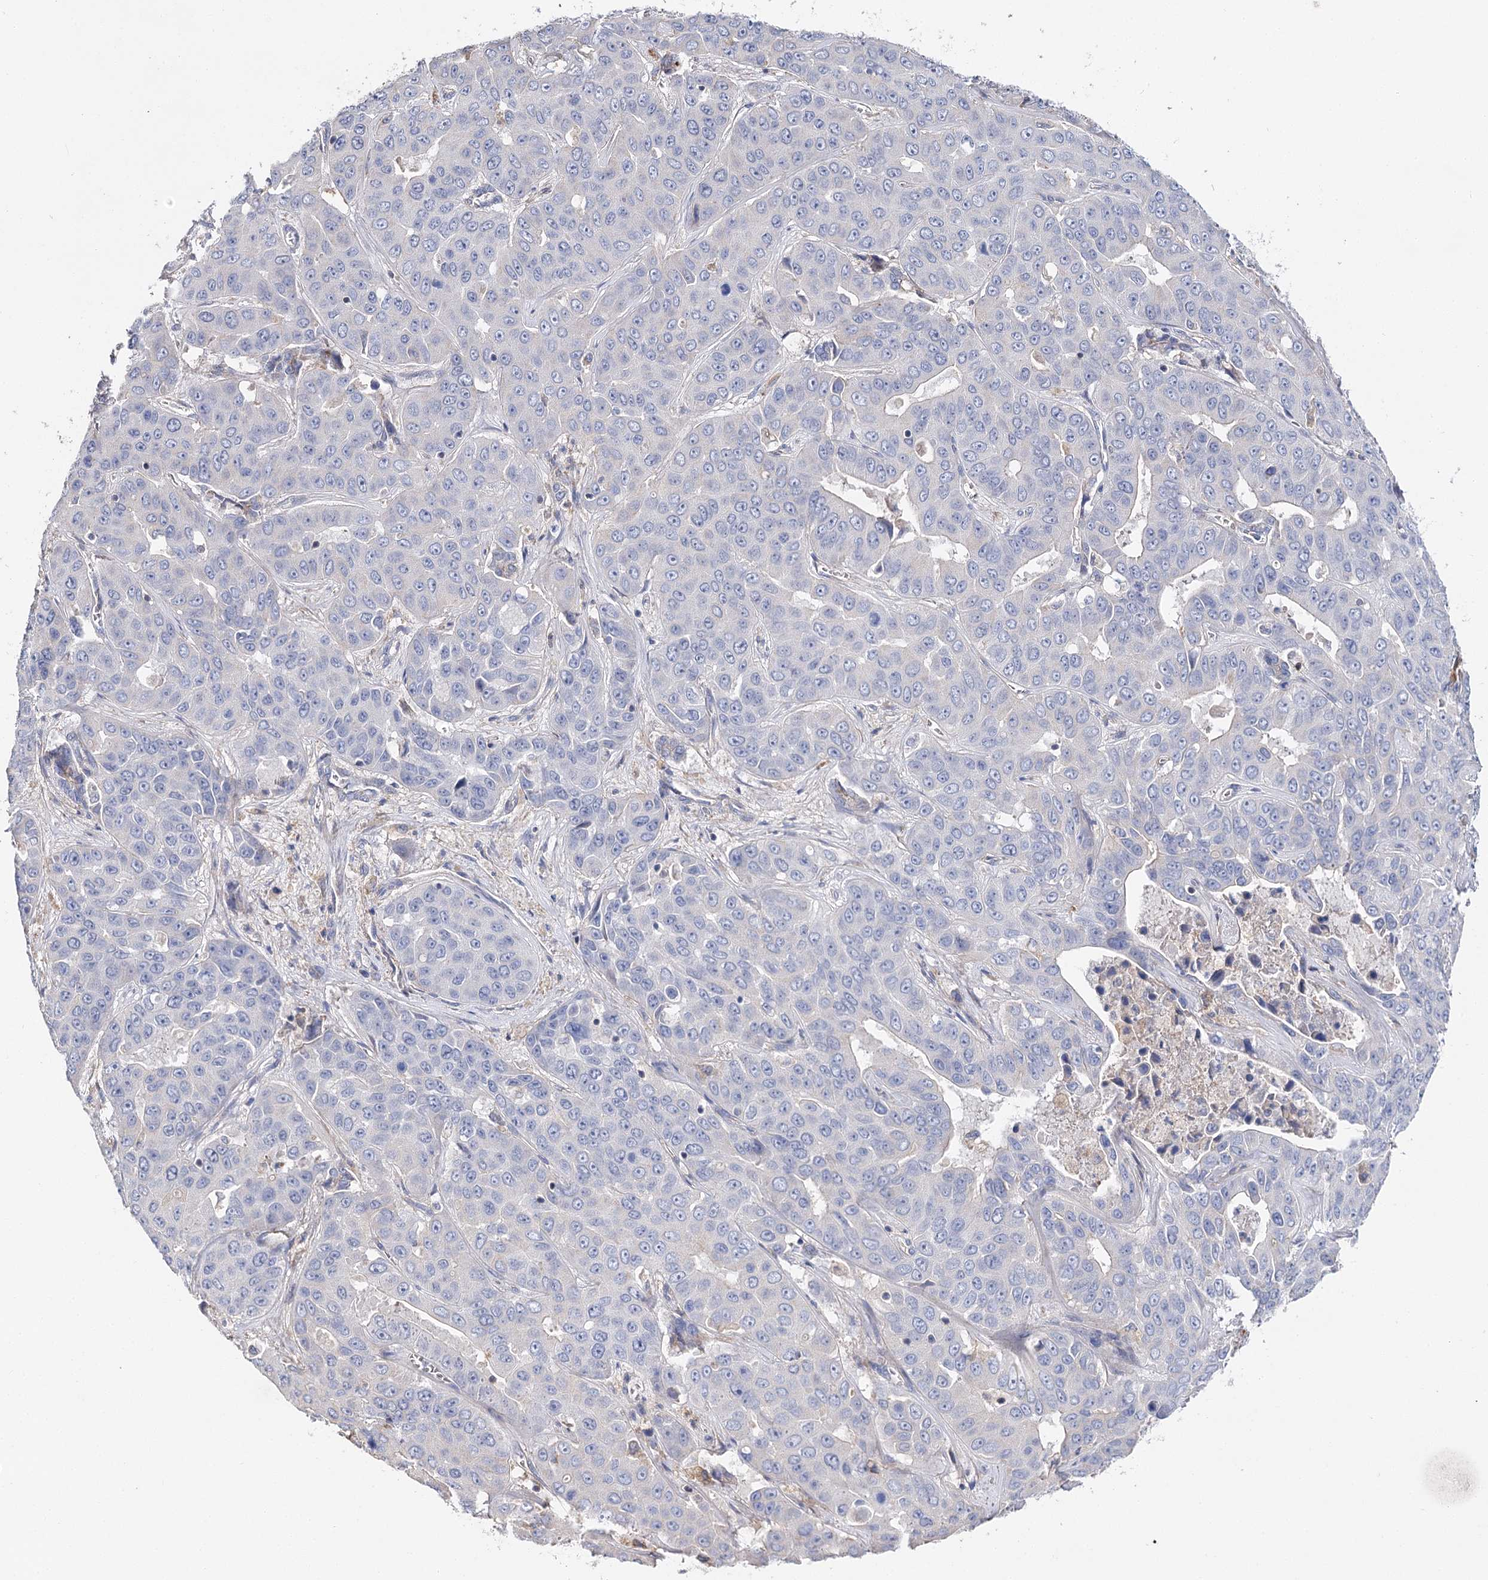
{"staining": {"intensity": "negative", "quantity": "none", "location": "none"}, "tissue": "liver cancer", "cell_type": "Tumor cells", "image_type": "cancer", "snomed": [{"axis": "morphology", "description": "Cholangiocarcinoma"}, {"axis": "topography", "description": "Liver"}], "caption": "Tumor cells are negative for brown protein staining in liver cancer (cholangiocarcinoma). (Immunohistochemistry, brightfield microscopy, high magnification).", "gene": "EPYC", "patient": {"sex": "female", "age": 52}}